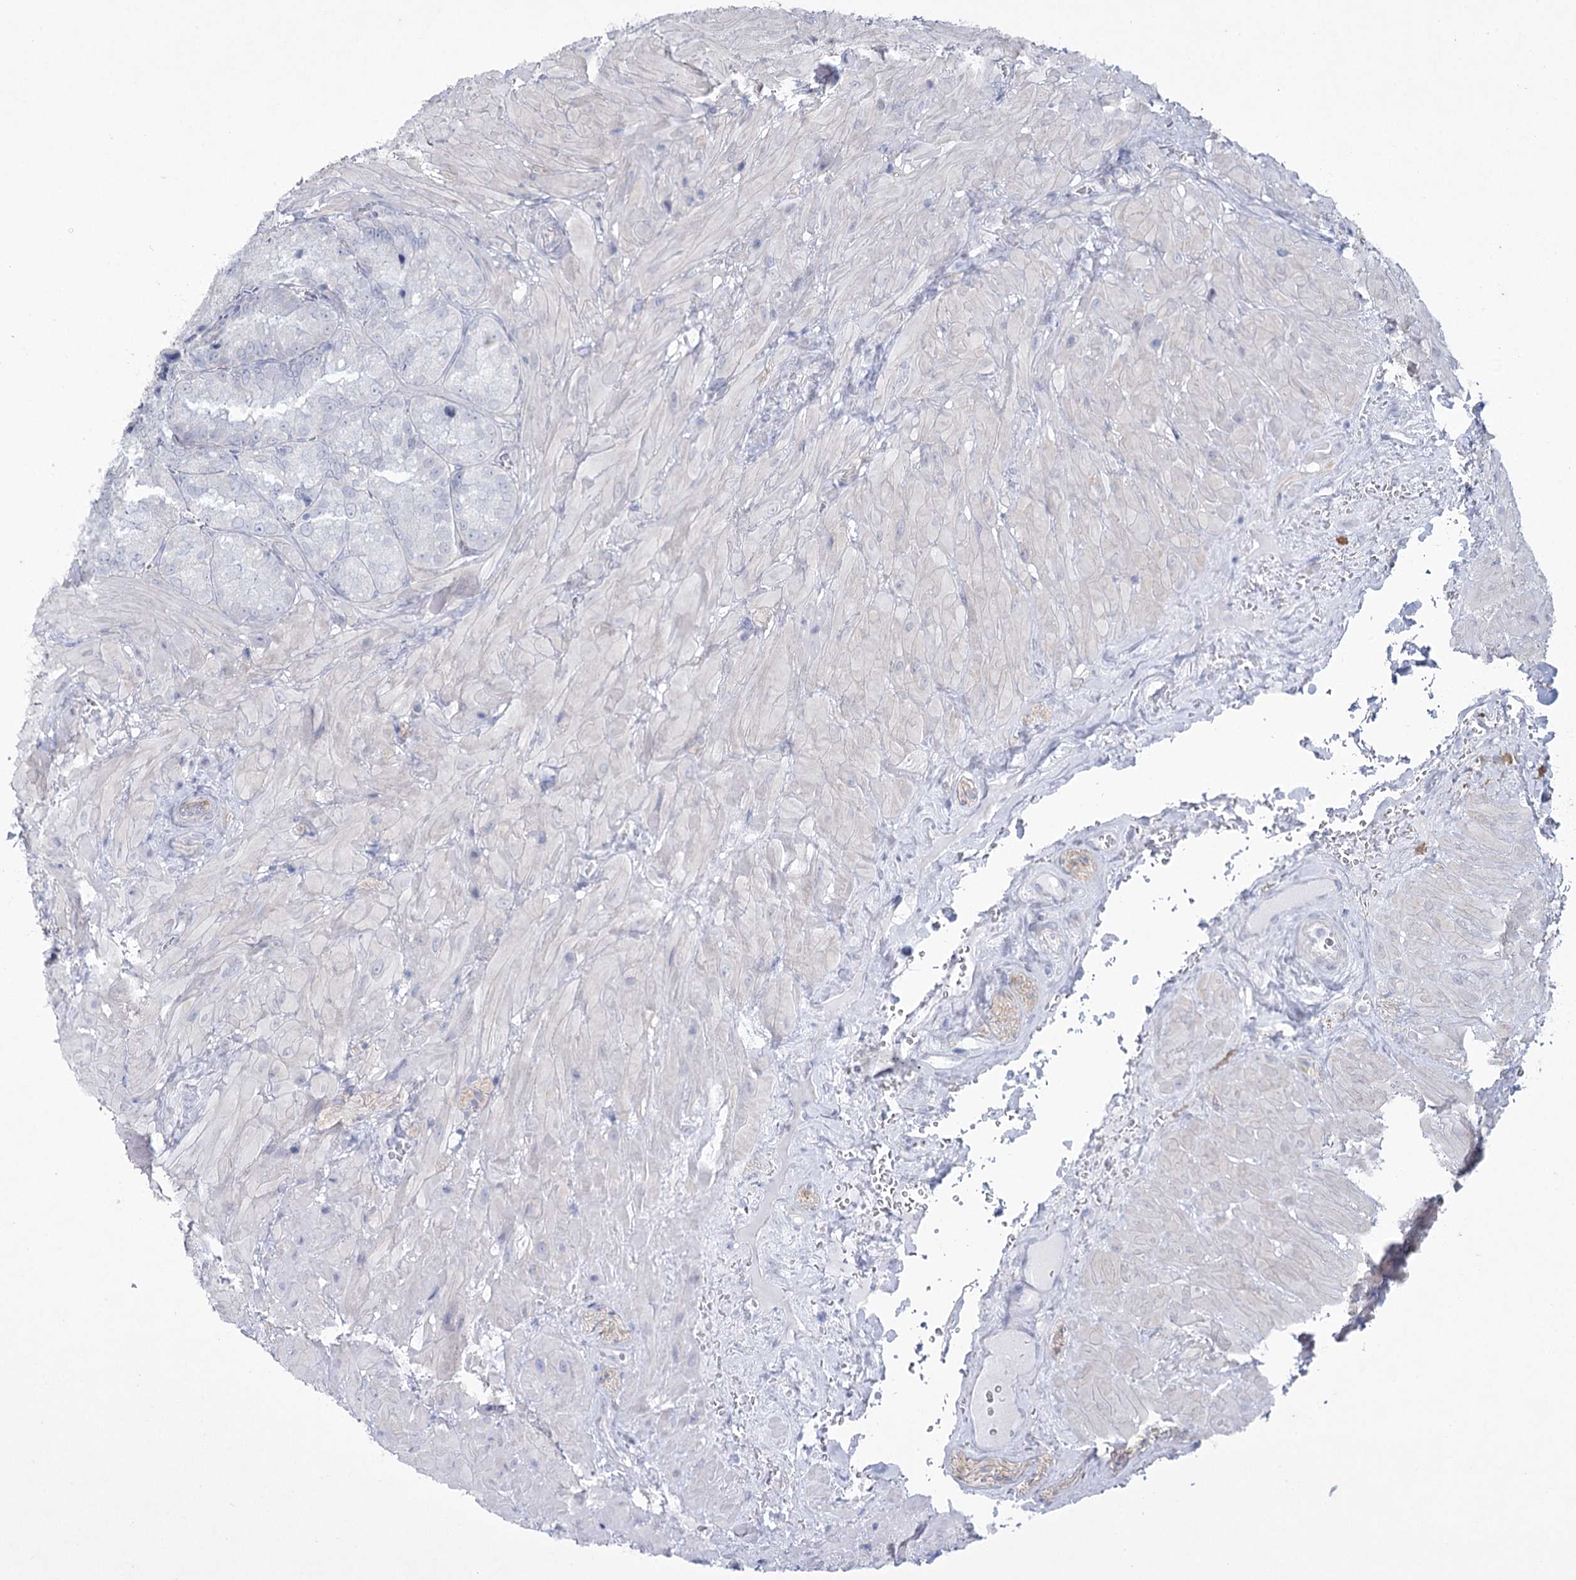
{"staining": {"intensity": "negative", "quantity": "none", "location": "none"}, "tissue": "seminal vesicle", "cell_type": "Glandular cells", "image_type": "normal", "snomed": [{"axis": "morphology", "description": "Normal tissue, NOS"}, {"axis": "topography", "description": "Seminal veicle"}], "caption": "An immunohistochemistry (IHC) image of normal seminal vesicle is shown. There is no staining in glandular cells of seminal vesicle.", "gene": "CCDC88A", "patient": {"sex": "male", "age": 62}}